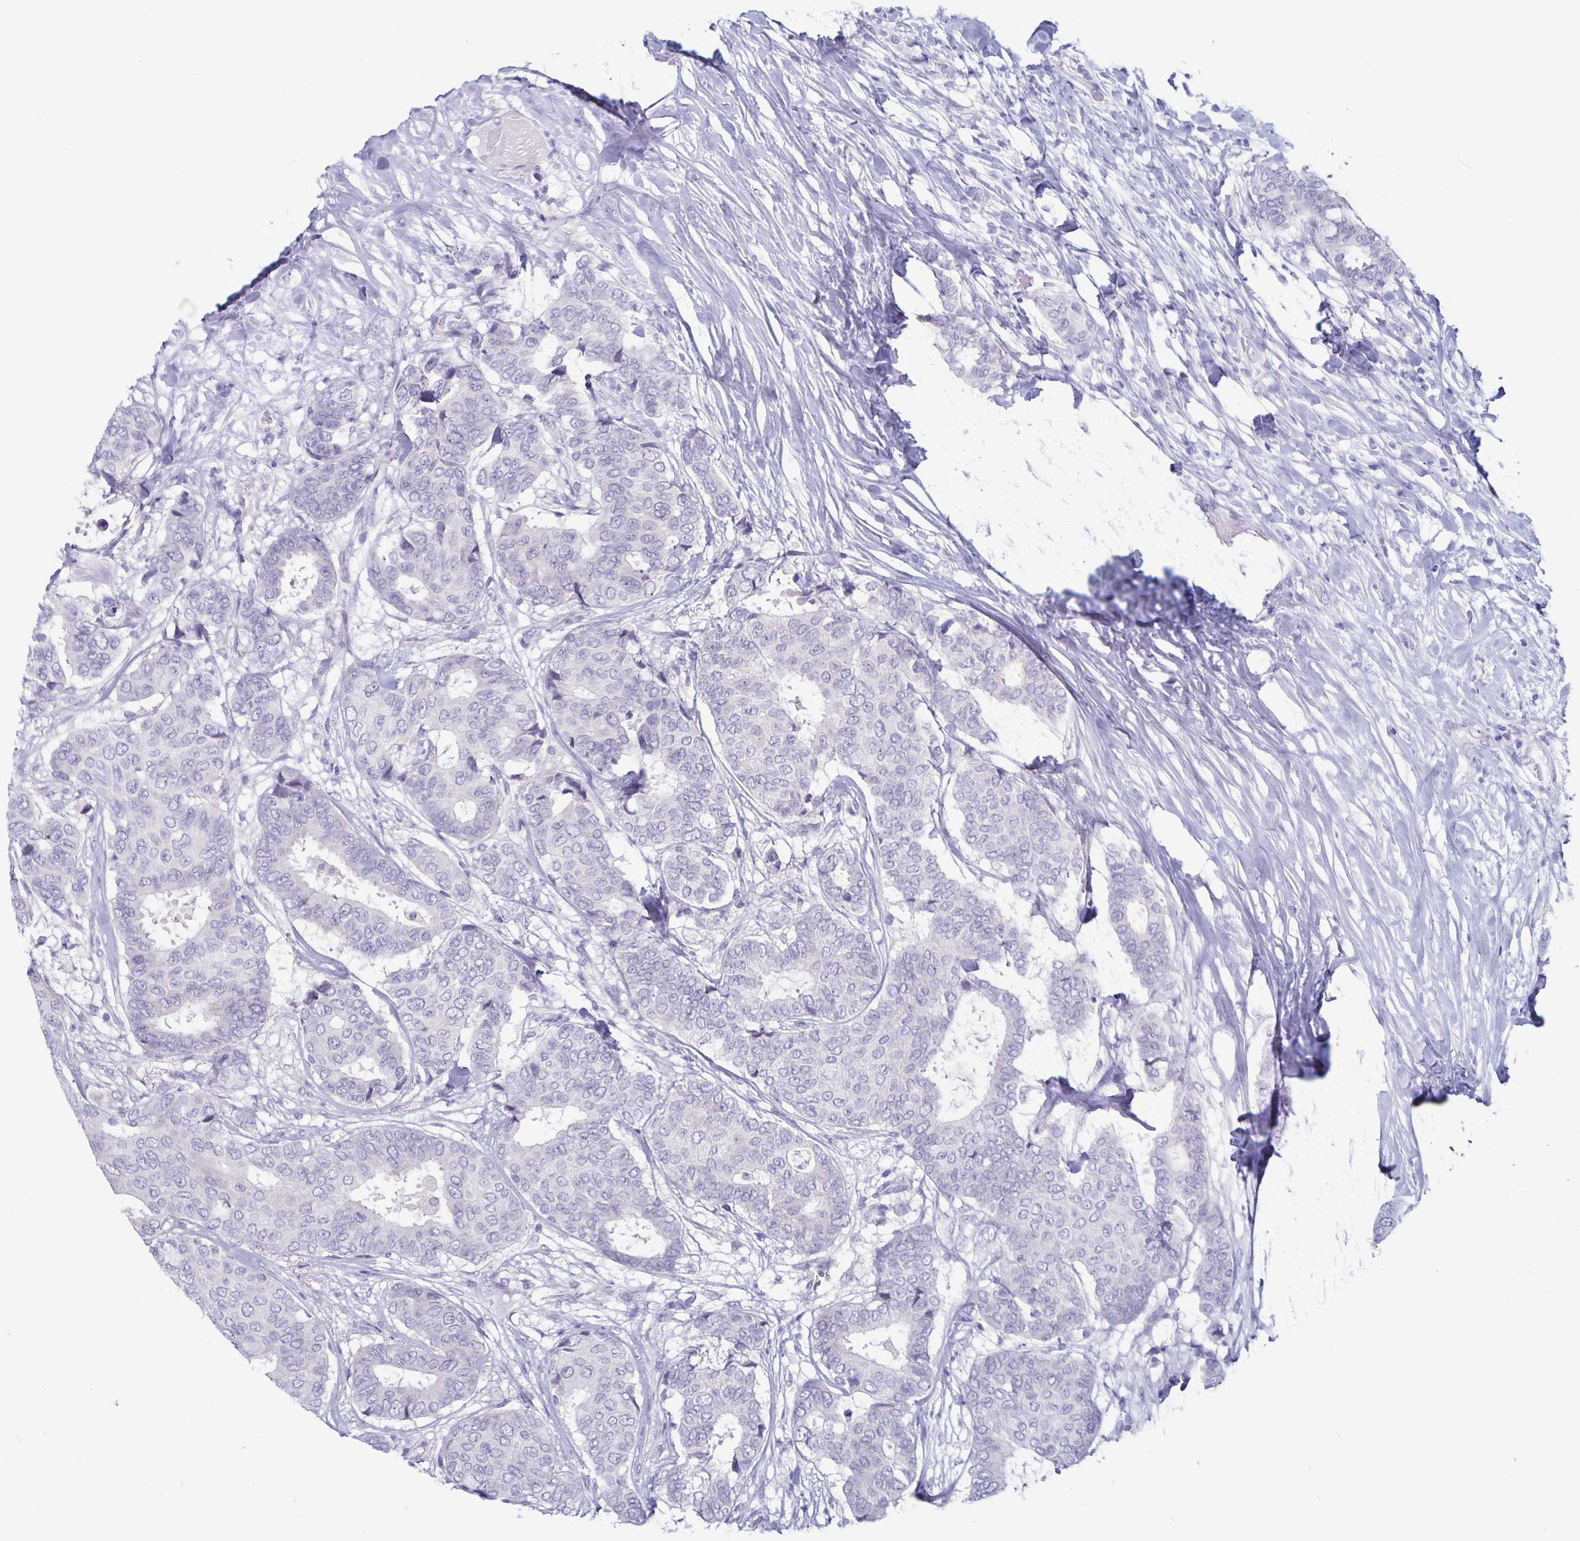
{"staining": {"intensity": "negative", "quantity": "none", "location": "none"}, "tissue": "breast cancer", "cell_type": "Tumor cells", "image_type": "cancer", "snomed": [{"axis": "morphology", "description": "Duct carcinoma"}, {"axis": "topography", "description": "Breast"}], "caption": "This is an immunohistochemistry photomicrograph of breast cancer. There is no positivity in tumor cells.", "gene": "PLCB3", "patient": {"sex": "female", "age": 75}}